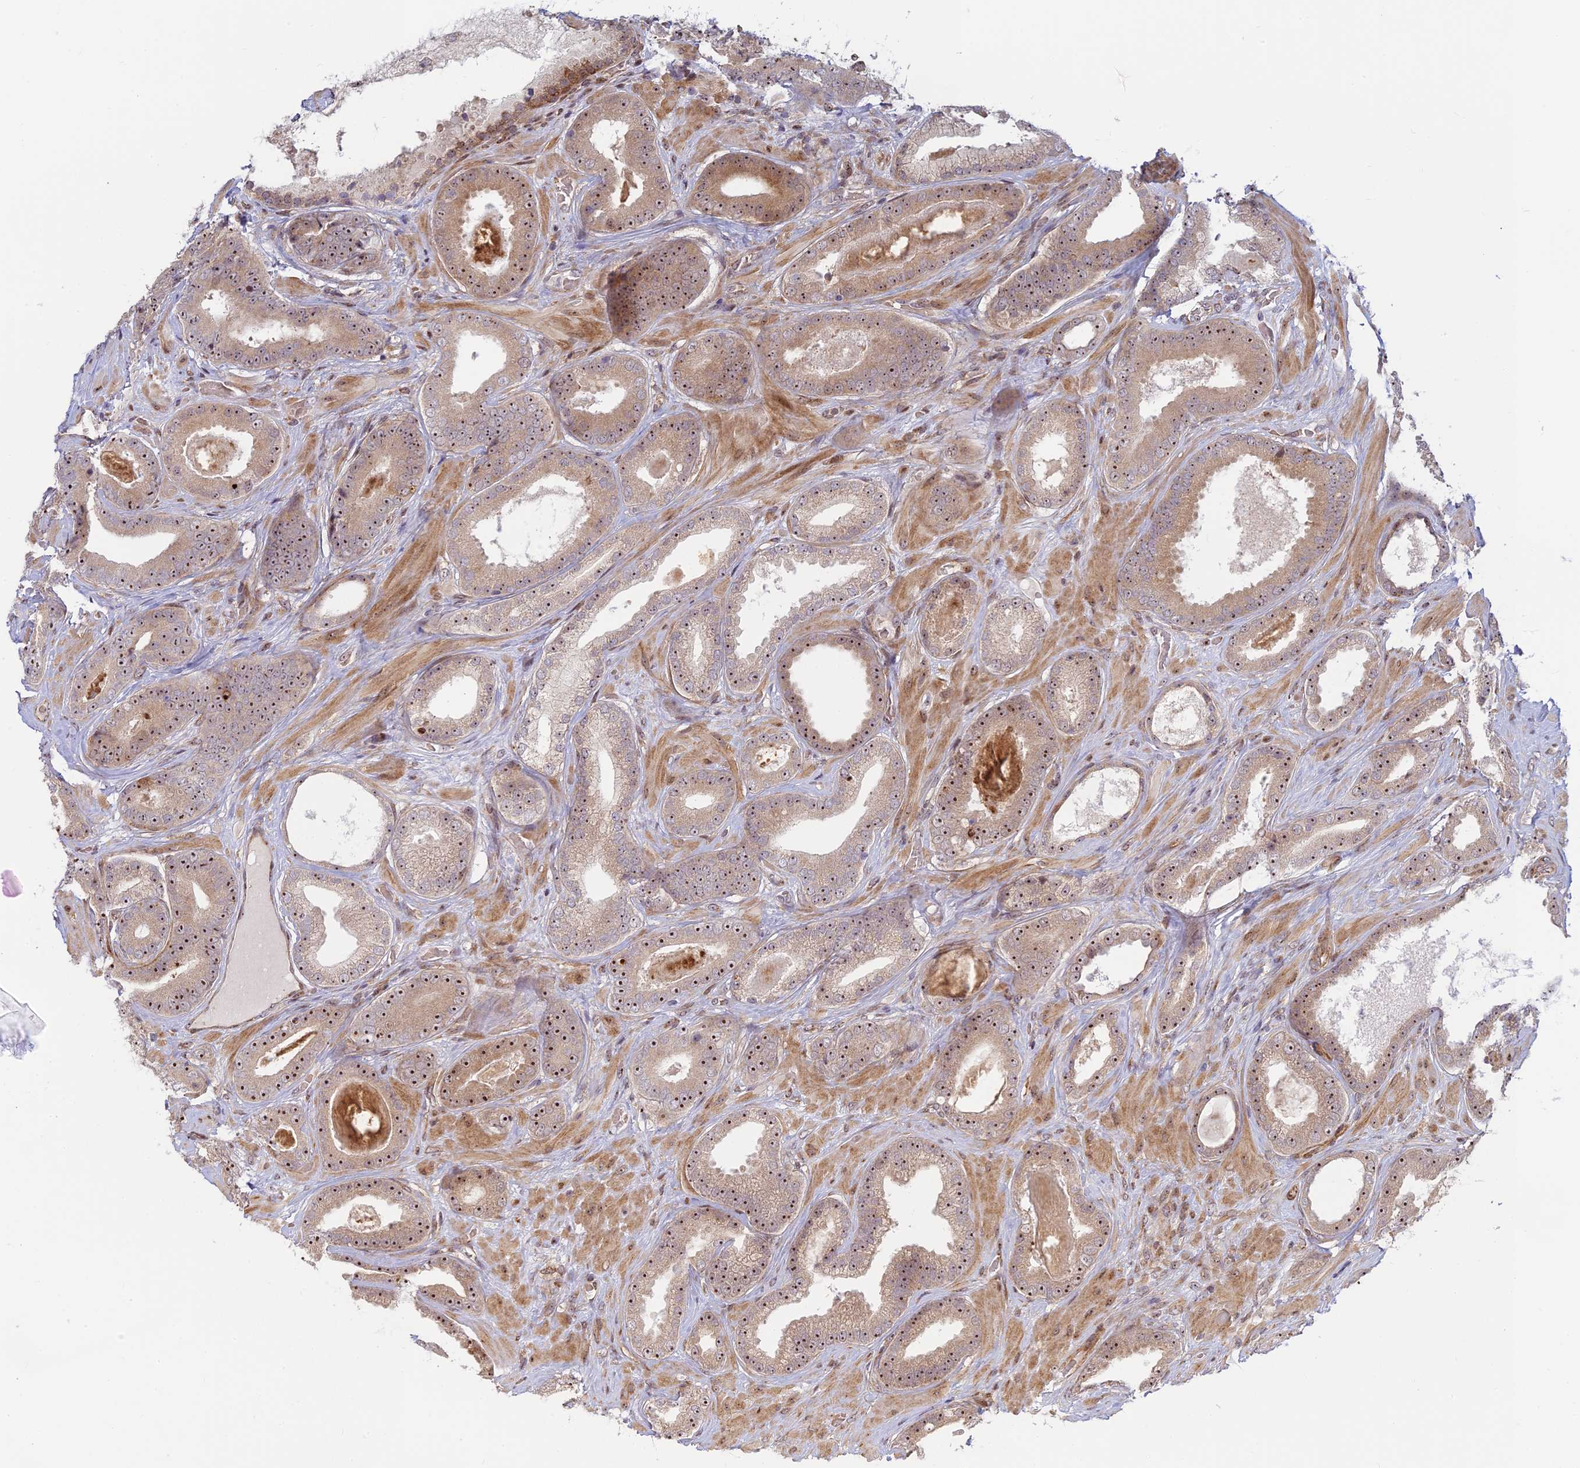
{"staining": {"intensity": "moderate", "quantity": "25%-75%", "location": "cytoplasmic/membranous,nuclear"}, "tissue": "prostate cancer", "cell_type": "Tumor cells", "image_type": "cancer", "snomed": [{"axis": "morphology", "description": "Adenocarcinoma, Low grade"}, {"axis": "topography", "description": "Prostate"}], "caption": "Moderate cytoplasmic/membranous and nuclear protein positivity is seen in about 25%-75% of tumor cells in adenocarcinoma (low-grade) (prostate). (Brightfield microscopy of DAB IHC at high magnification).", "gene": "UFSP2", "patient": {"sex": "male", "age": 57}}